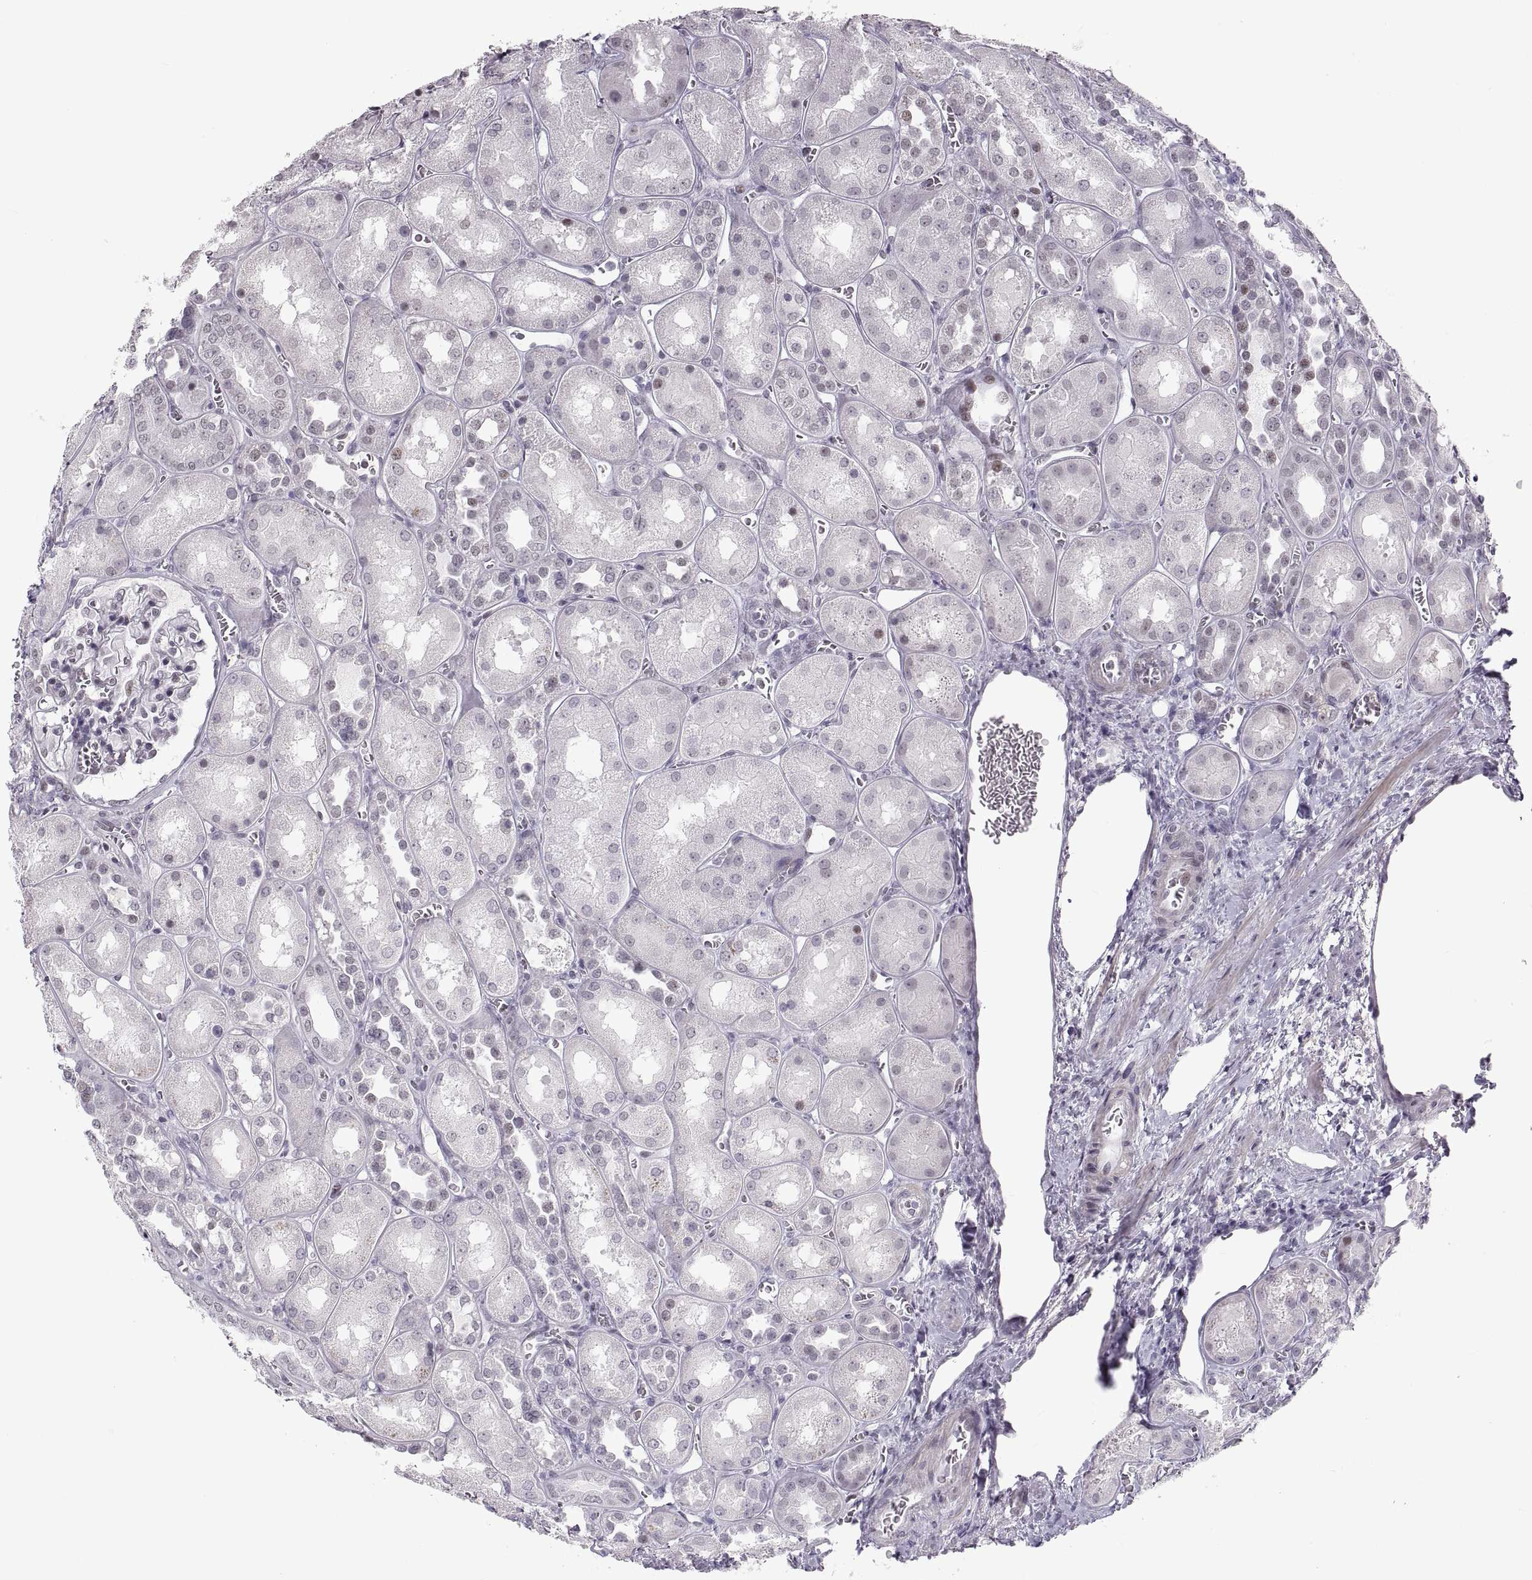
{"staining": {"intensity": "negative", "quantity": "none", "location": "none"}, "tissue": "kidney", "cell_type": "Cells in glomeruli", "image_type": "normal", "snomed": [{"axis": "morphology", "description": "Normal tissue, NOS"}, {"axis": "topography", "description": "Kidney"}], "caption": "Kidney stained for a protein using IHC reveals no expression cells in glomeruli.", "gene": "NANOS3", "patient": {"sex": "male", "age": 73}}